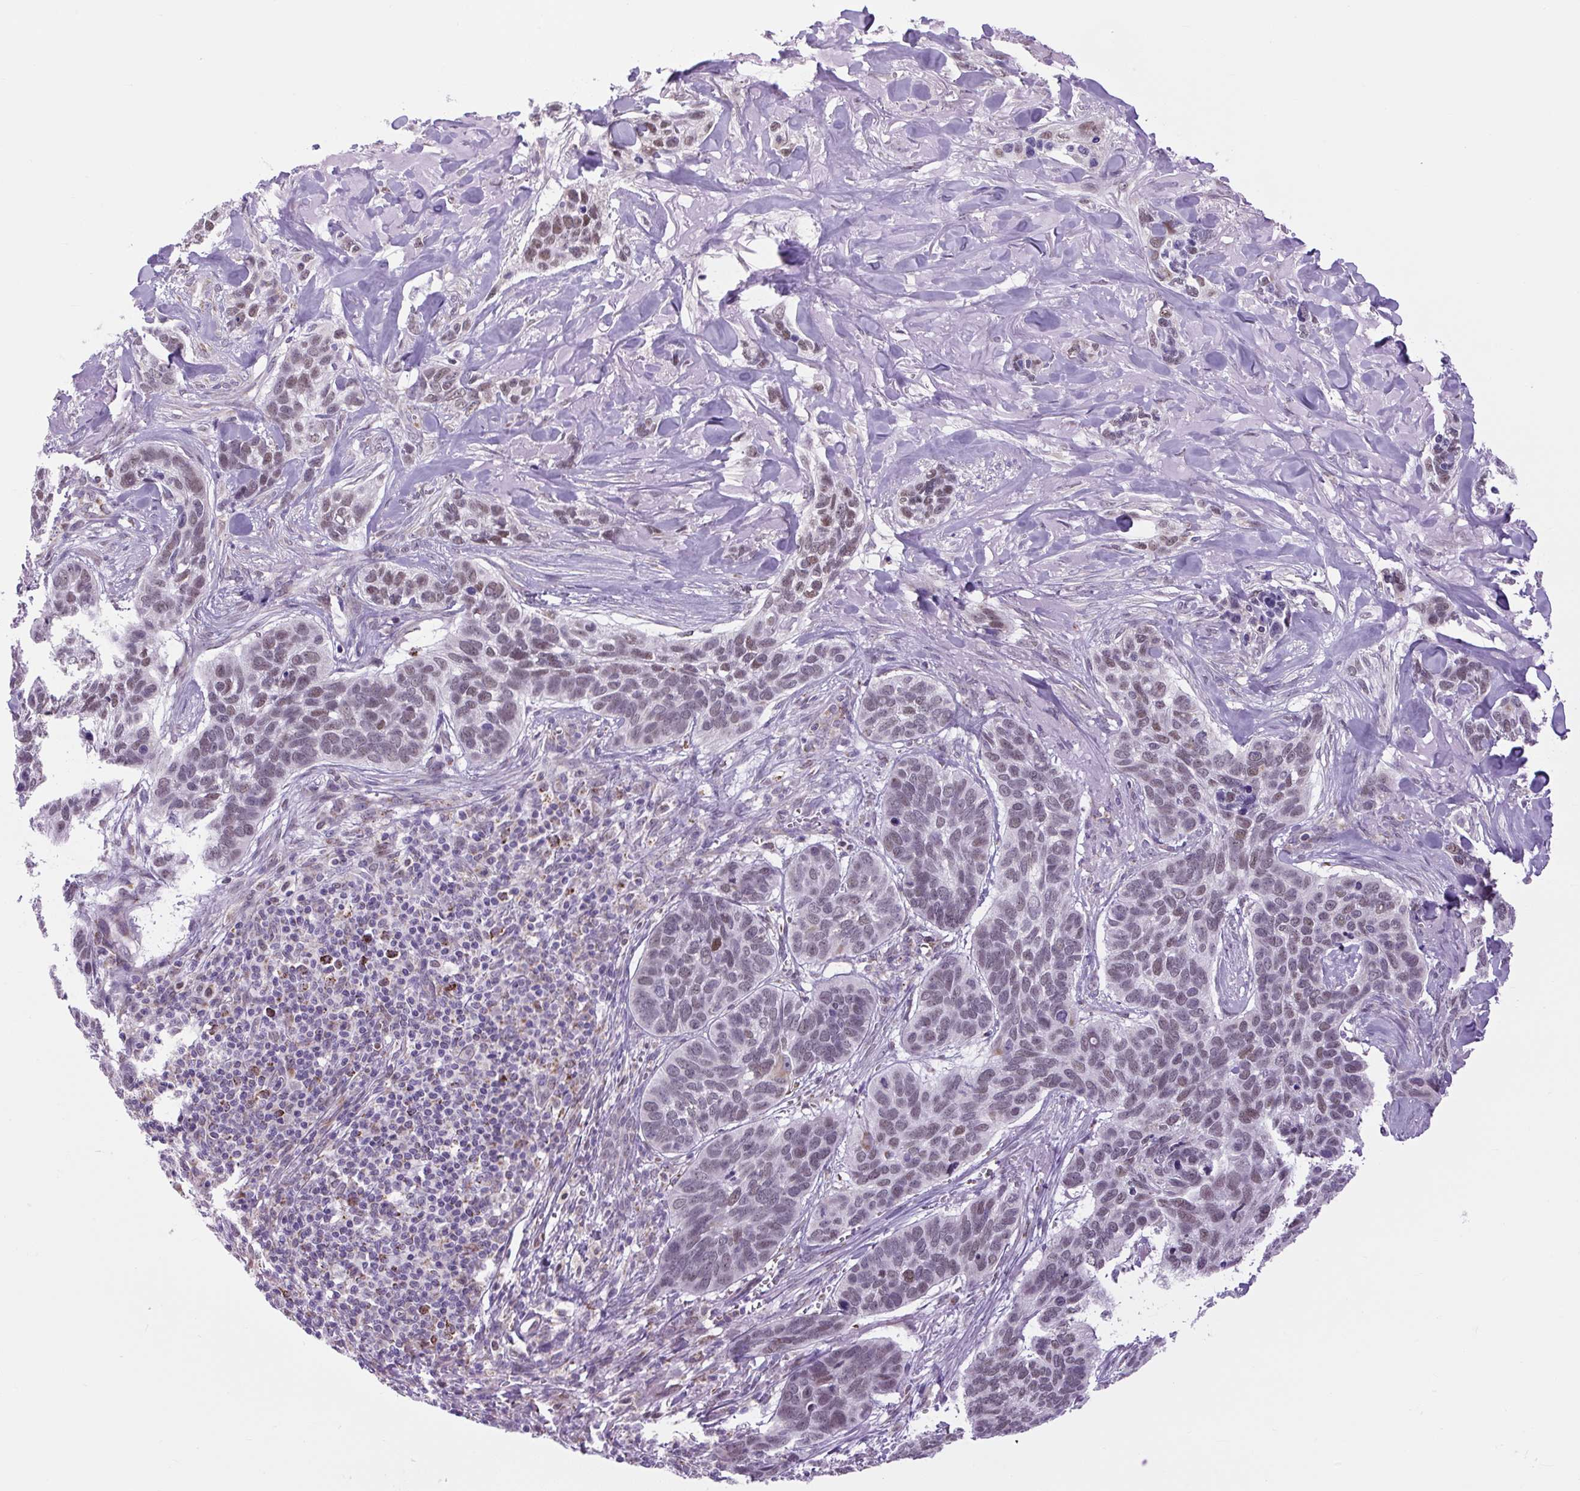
{"staining": {"intensity": "weak", "quantity": ">75%", "location": "nuclear"}, "tissue": "skin cancer", "cell_type": "Tumor cells", "image_type": "cancer", "snomed": [{"axis": "morphology", "description": "Basal cell carcinoma"}, {"axis": "topography", "description": "Skin"}], "caption": "High-power microscopy captured an IHC photomicrograph of skin cancer, revealing weak nuclear positivity in approximately >75% of tumor cells. Using DAB (3,3'-diaminobenzidine) (brown) and hematoxylin (blue) stains, captured at high magnification using brightfield microscopy.", "gene": "SCO2", "patient": {"sex": "male", "age": 86}}